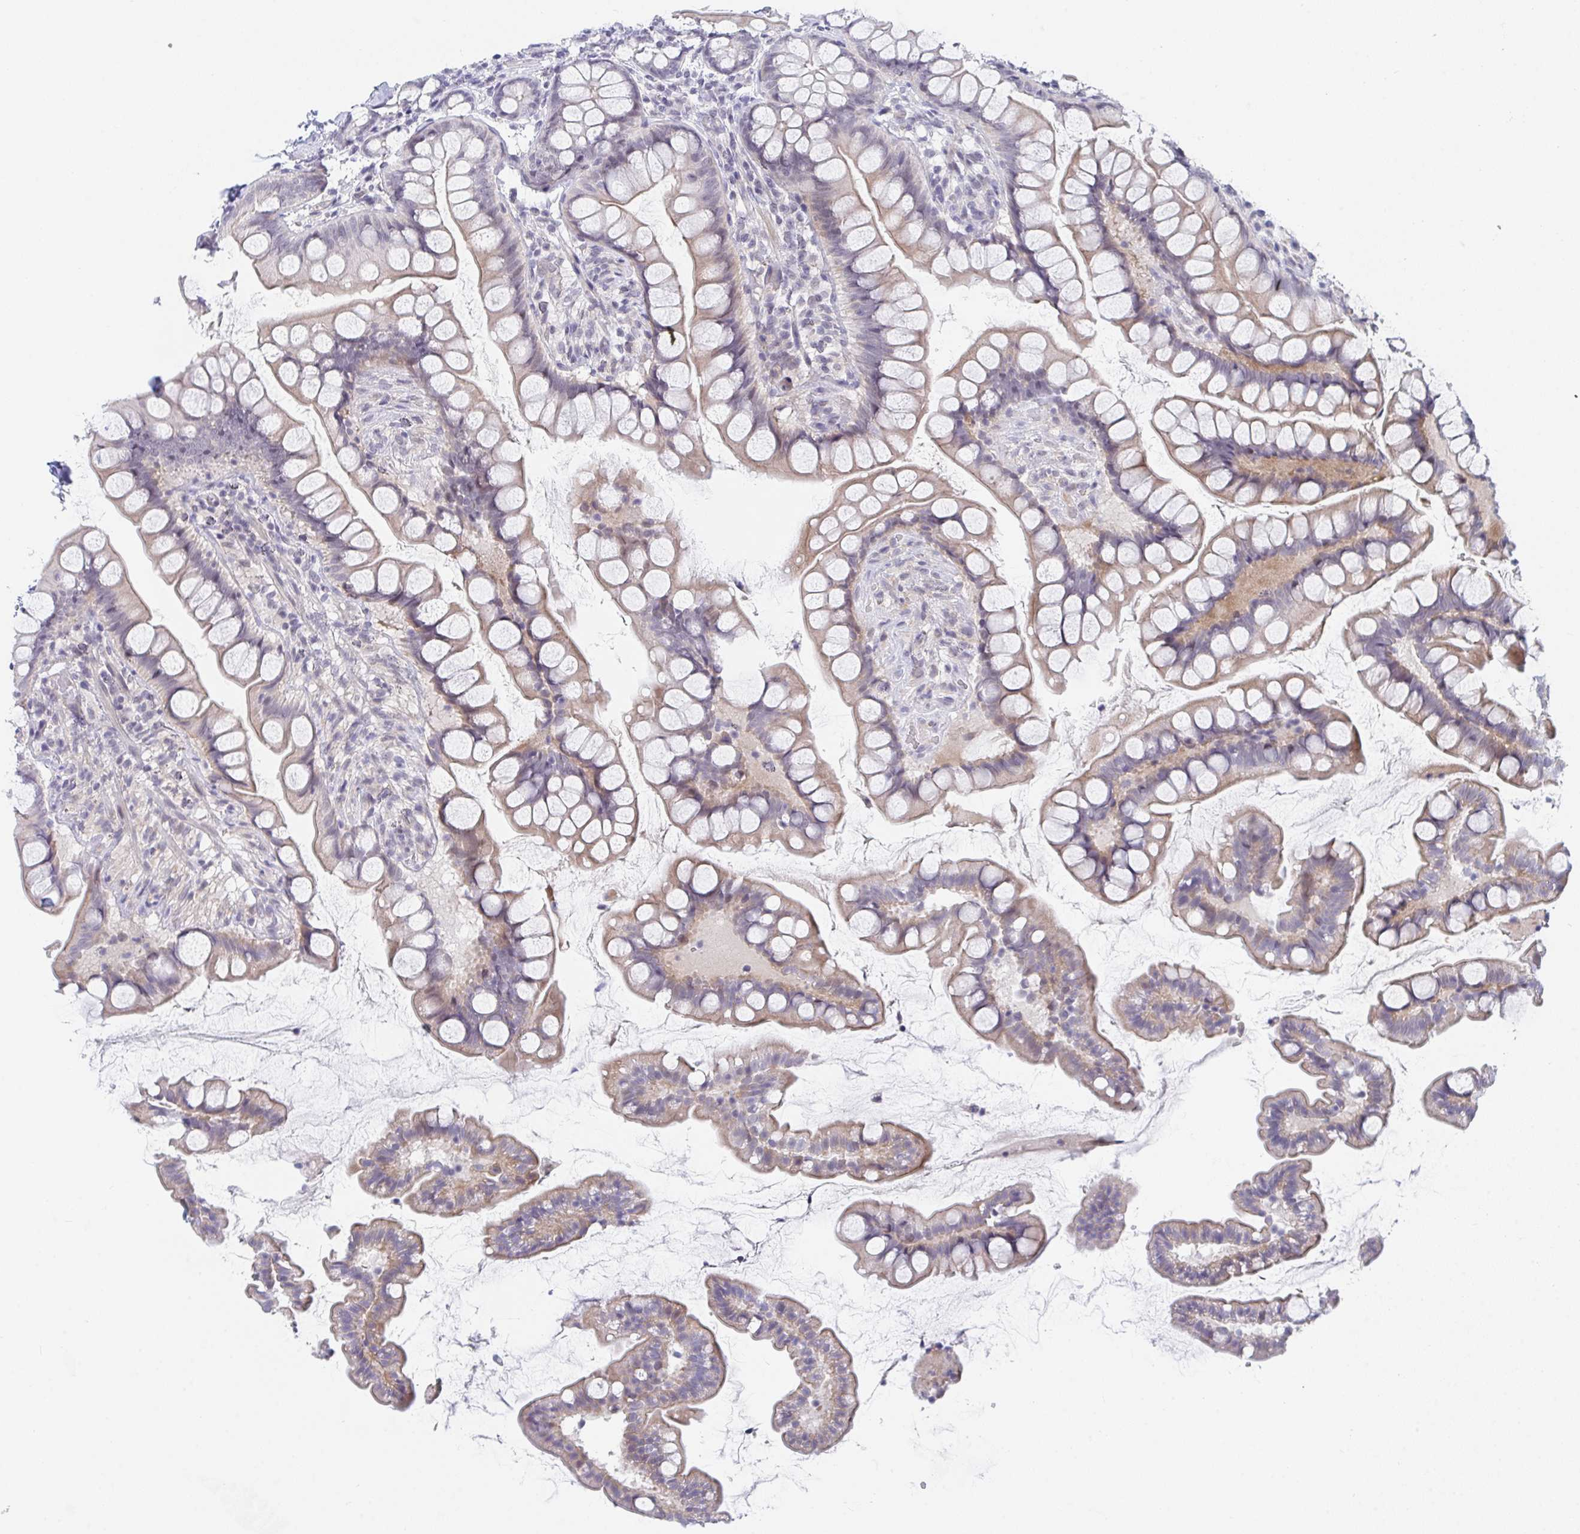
{"staining": {"intensity": "weak", "quantity": "25%-75%", "location": "cytoplasmic/membranous"}, "tissue": "small intestine", "cell_type": "Glandular cells", "image_type": "normal", "snomed": [{"axis": "morphology", "description": "Normal tissue, NOS"}, {"axis": "topography", "description": "Small intestine"}], "caption": "A brown stain highlights weak cytoplasmic/membranous staining of a protein in glandular cells of normal small intestine.", "gene": "DAOA", "patient": {"sex": "male", "age": 70}}